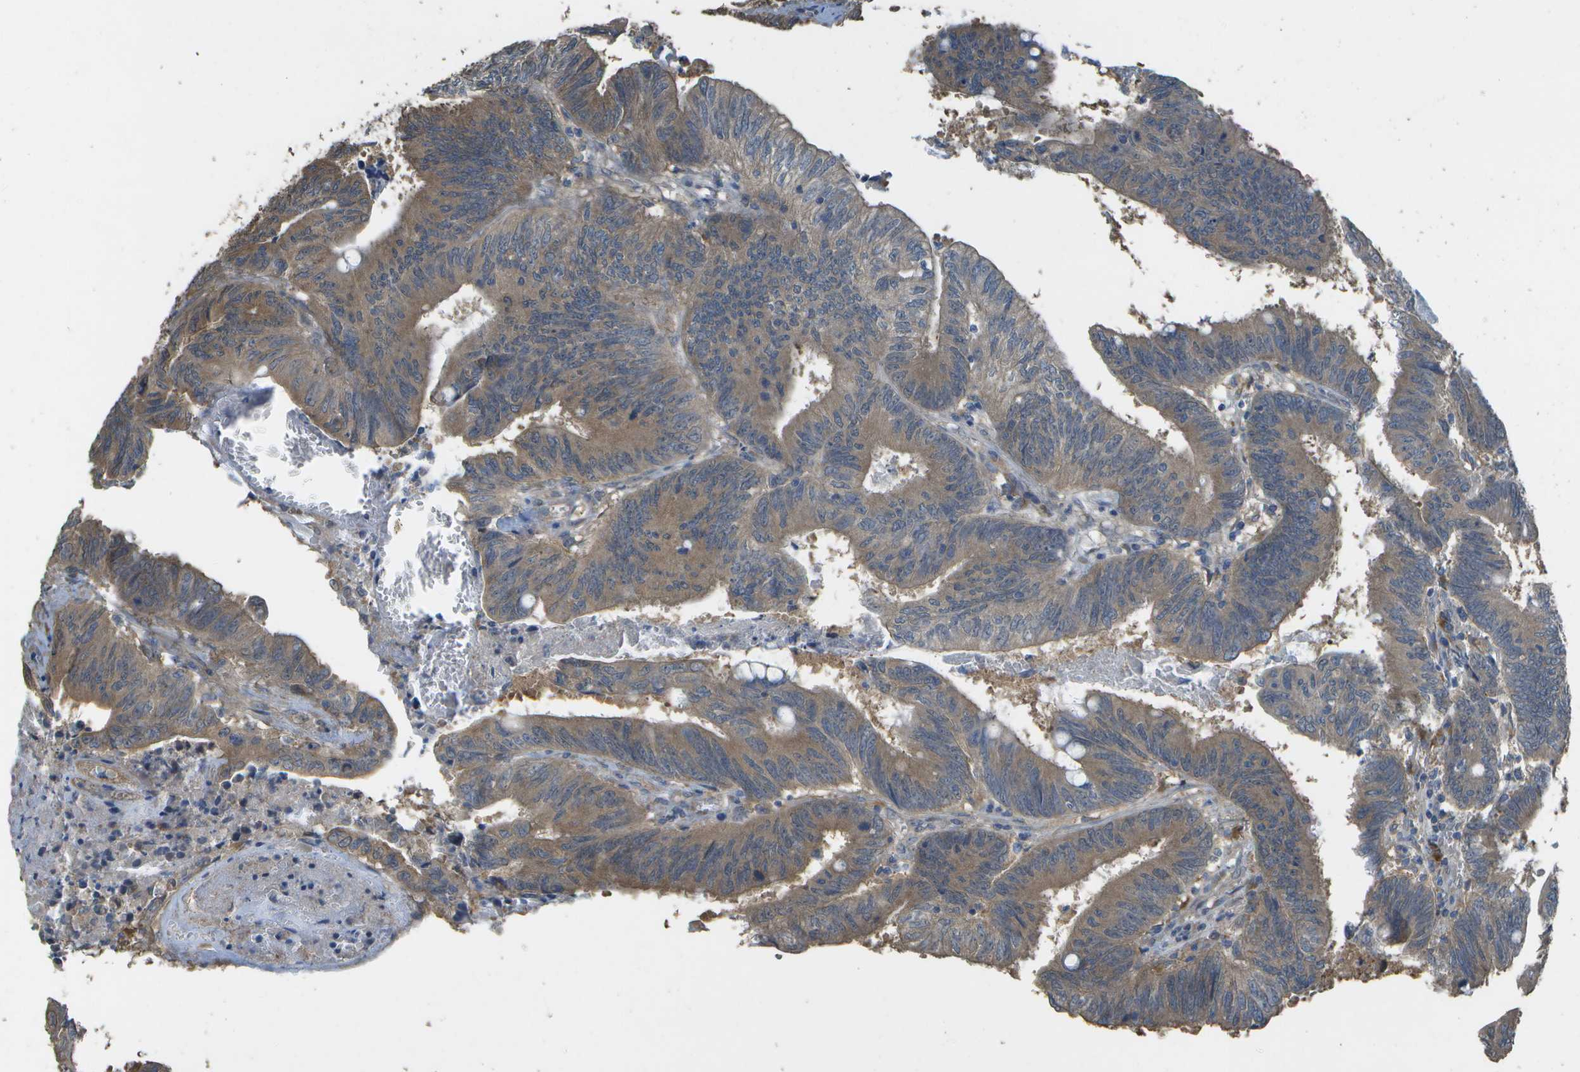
{"staining": {"intensity": "moderate", "quantity": ">75%", "location": "cytoplasmic/membranous"}, "tissue": "colorectal cancer", "cell_type": "Tumor cells", "image_type": "cancer", "snomed": [{"axis": "morphology", "description": "Adenocarcinoma, NOS"}, {"axis": "topography", "description": "Colon"}], "caption": "The image displays immunohistochemical staining of colorectal cancer. There is moderate cytoplasmic/membranous expression is present in about >75% of tumor cells.", "gene": "CLNS1A", "patient": {"sex": "male", "age": 45}}